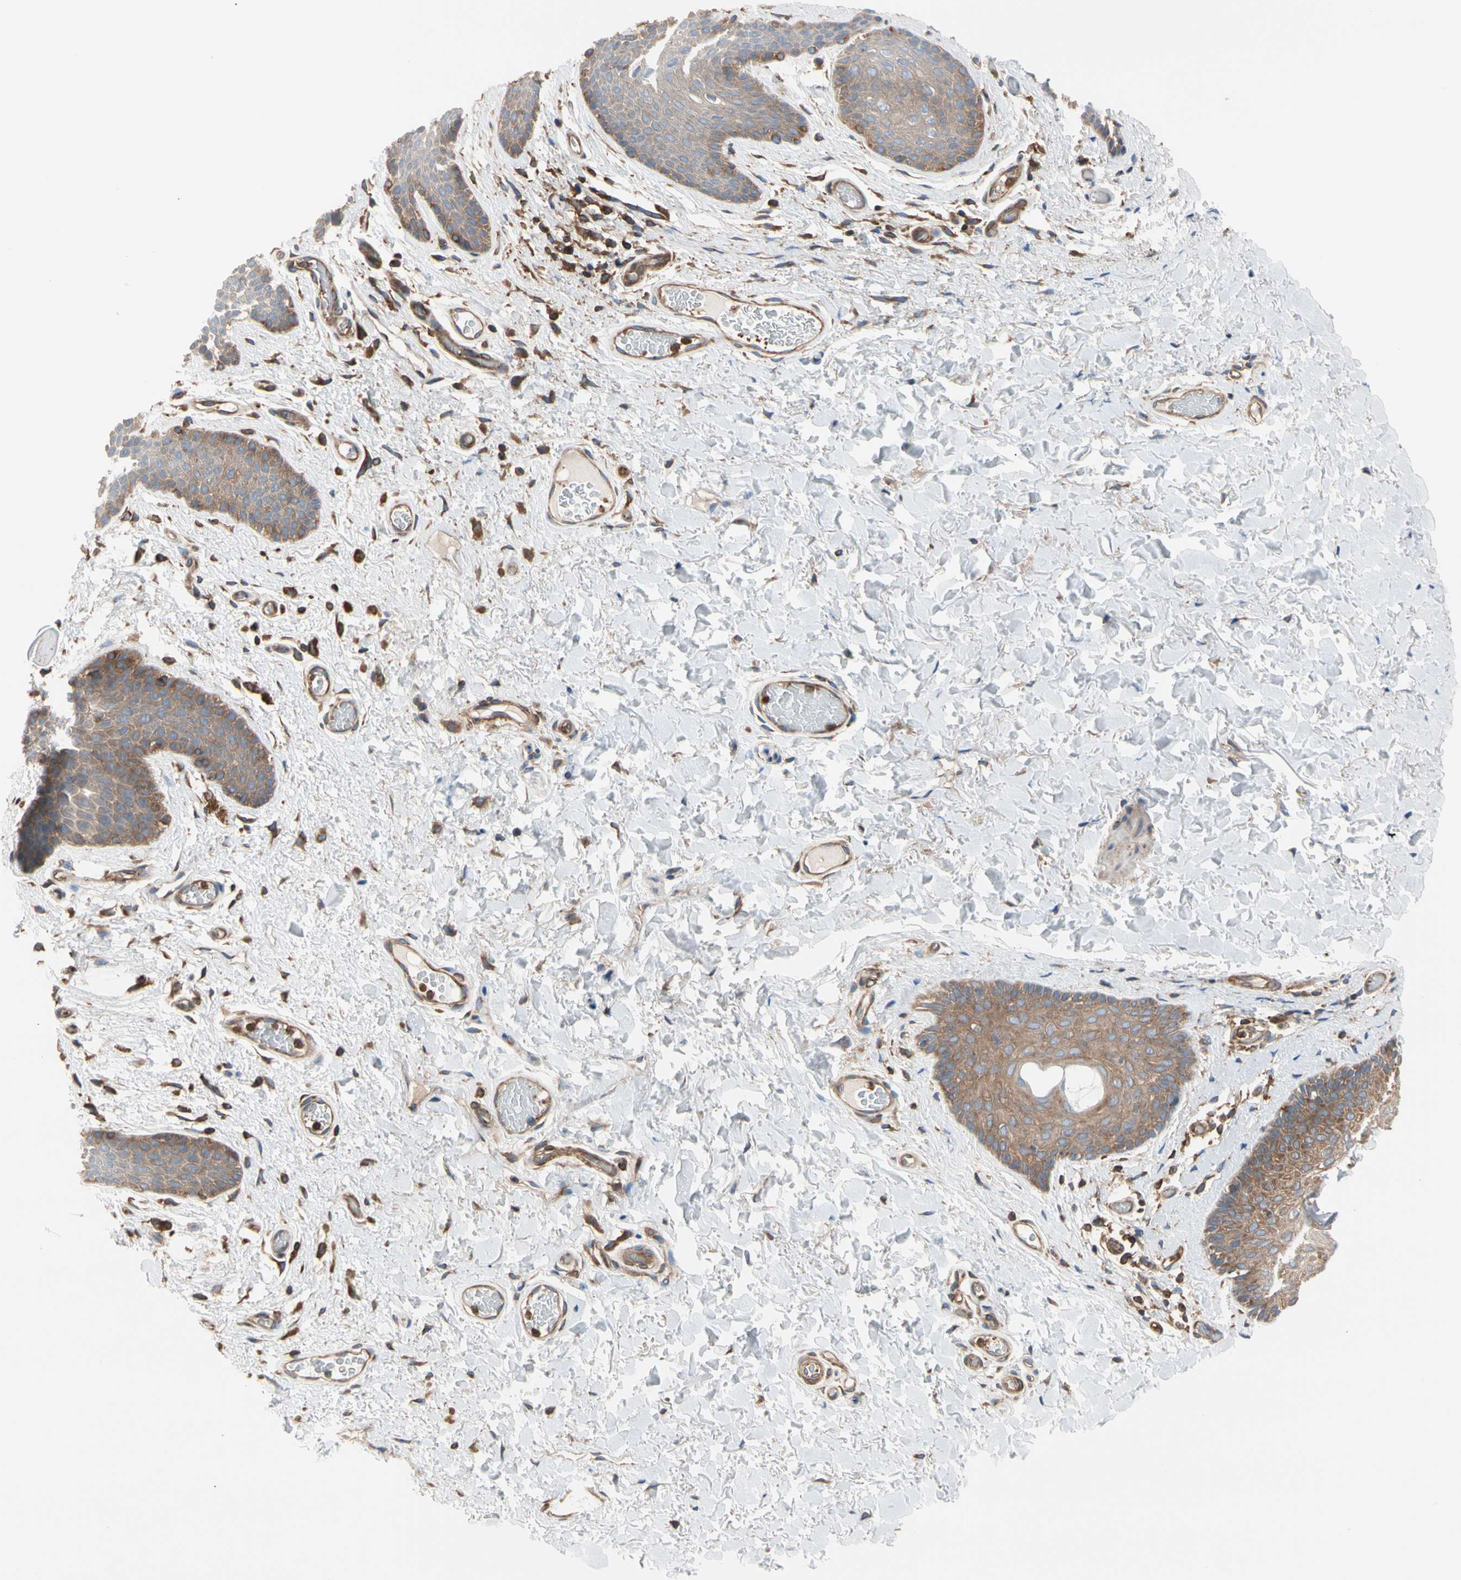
{"staining": {"intensity": "moderate", "quantity": "25%-75%", "location": "cytoplasmic/membranous"}, "tissue": "skin", "cell_type": "Epidermal cells", "image_type": "normal", "snomed": [{"axis": "morphology", "description": "Normal tissue, NOS"}, {"axis": "topography", "description": "Anal"}], "caption": "This micrograph demonstrates immunohistochemistry (IHC) staining of benign skin, with medium moderate cytoplasmic/membranous staining in approximately 25%-75% of epidermal cells.", "gene": "ROCK1", "patient": {"sex": "male", "age": 74}}